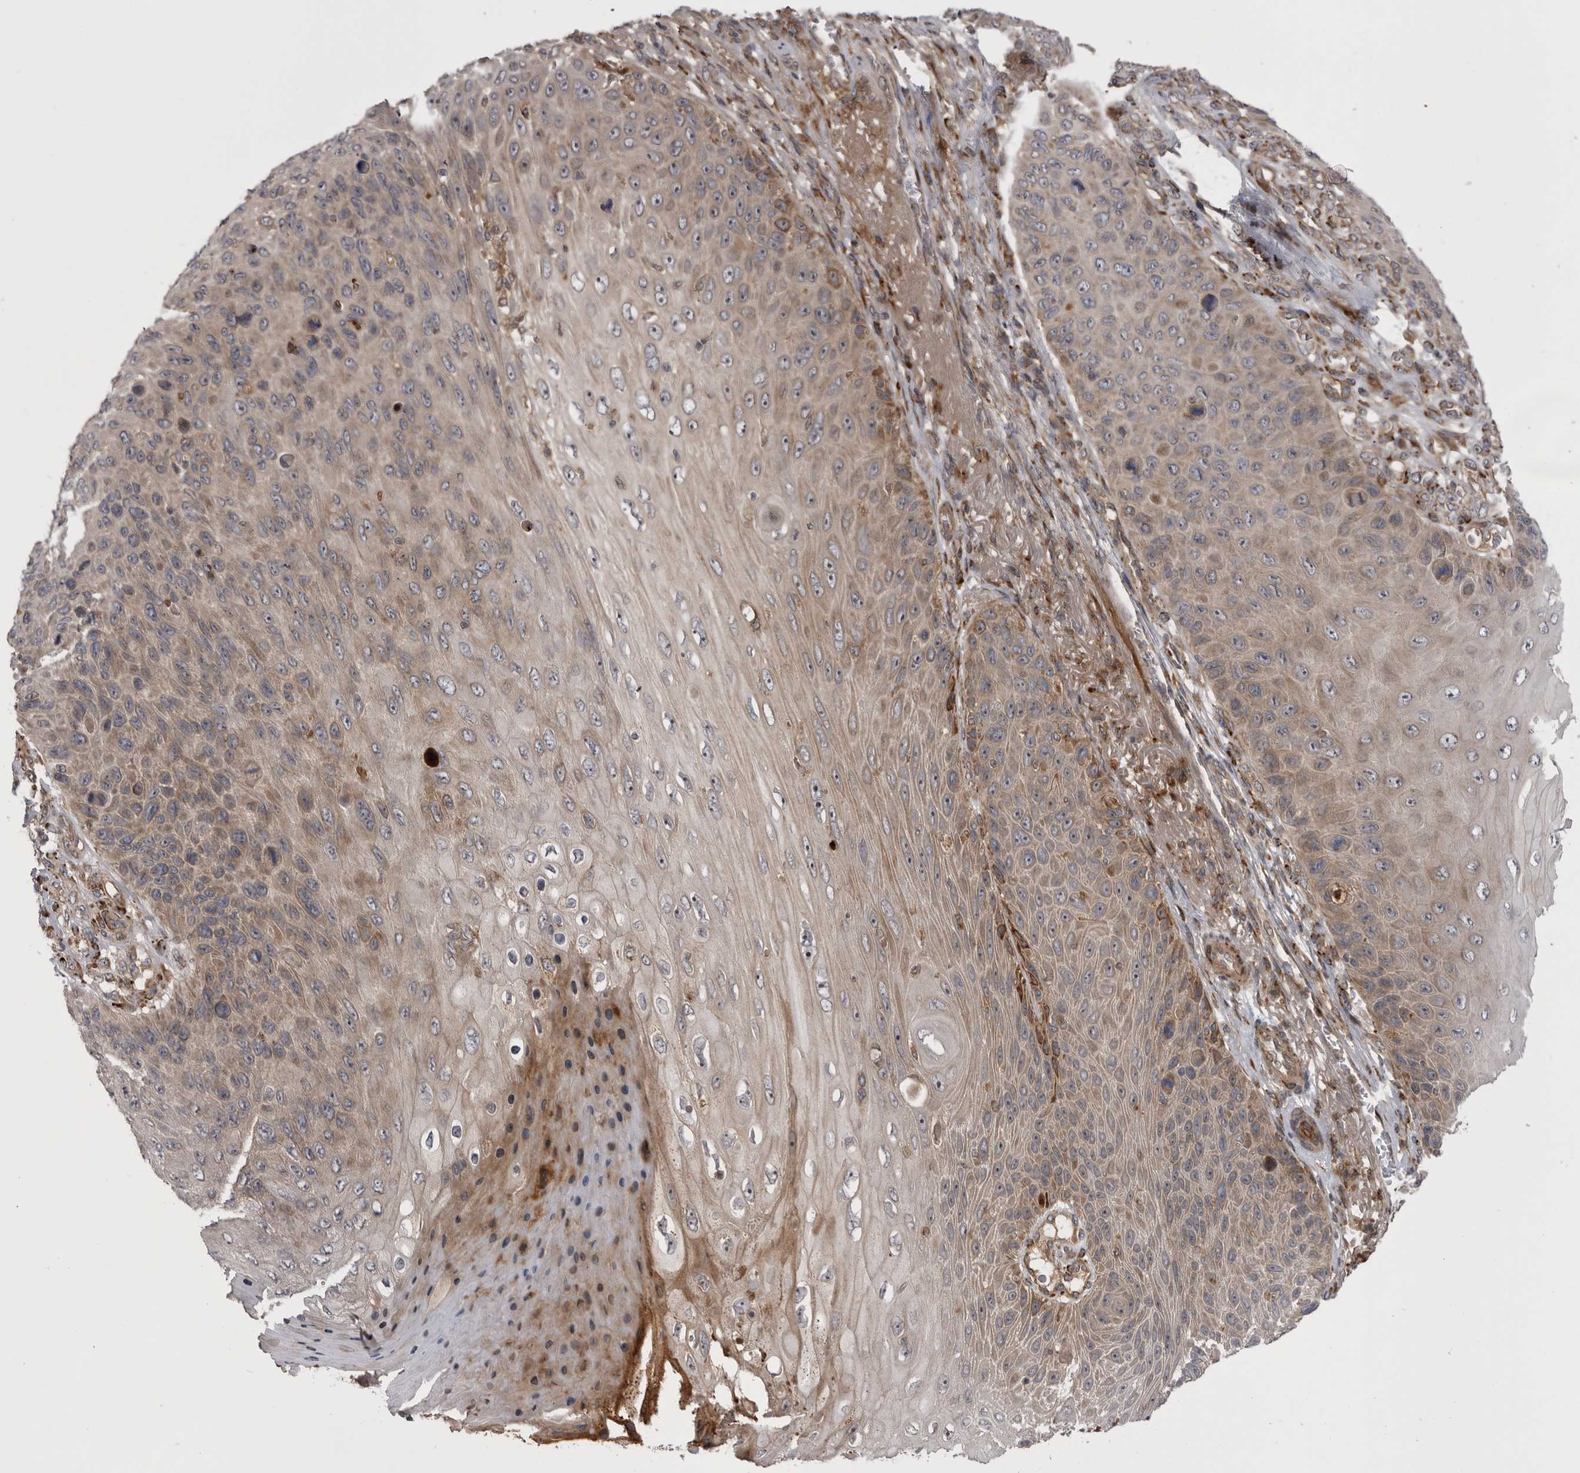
{"staining": {"intensity": "weak", "quantity": "<25%", "location": "cytoplasmic/membranous"}, "tissue": "skin cancer", "cell_type": "Tumor cells", "image_type": "cancer", "snomed": [{"axis": "morphology", "description": "Squamous cell carcinoma, NOS"}, {"axis": "topography", "description": "Skin"}], "caption": "Tumor cells are negative for protein expression in human skin squamous cell carcinoma. The staining was performed using DAB to visualize the protein expression in brown, while the nuclei were stained in blue with hematoxylin (Magnification: 20x).", "gene": "RAB3GAP2", "patient": {"sex": "female", "age": 88}}